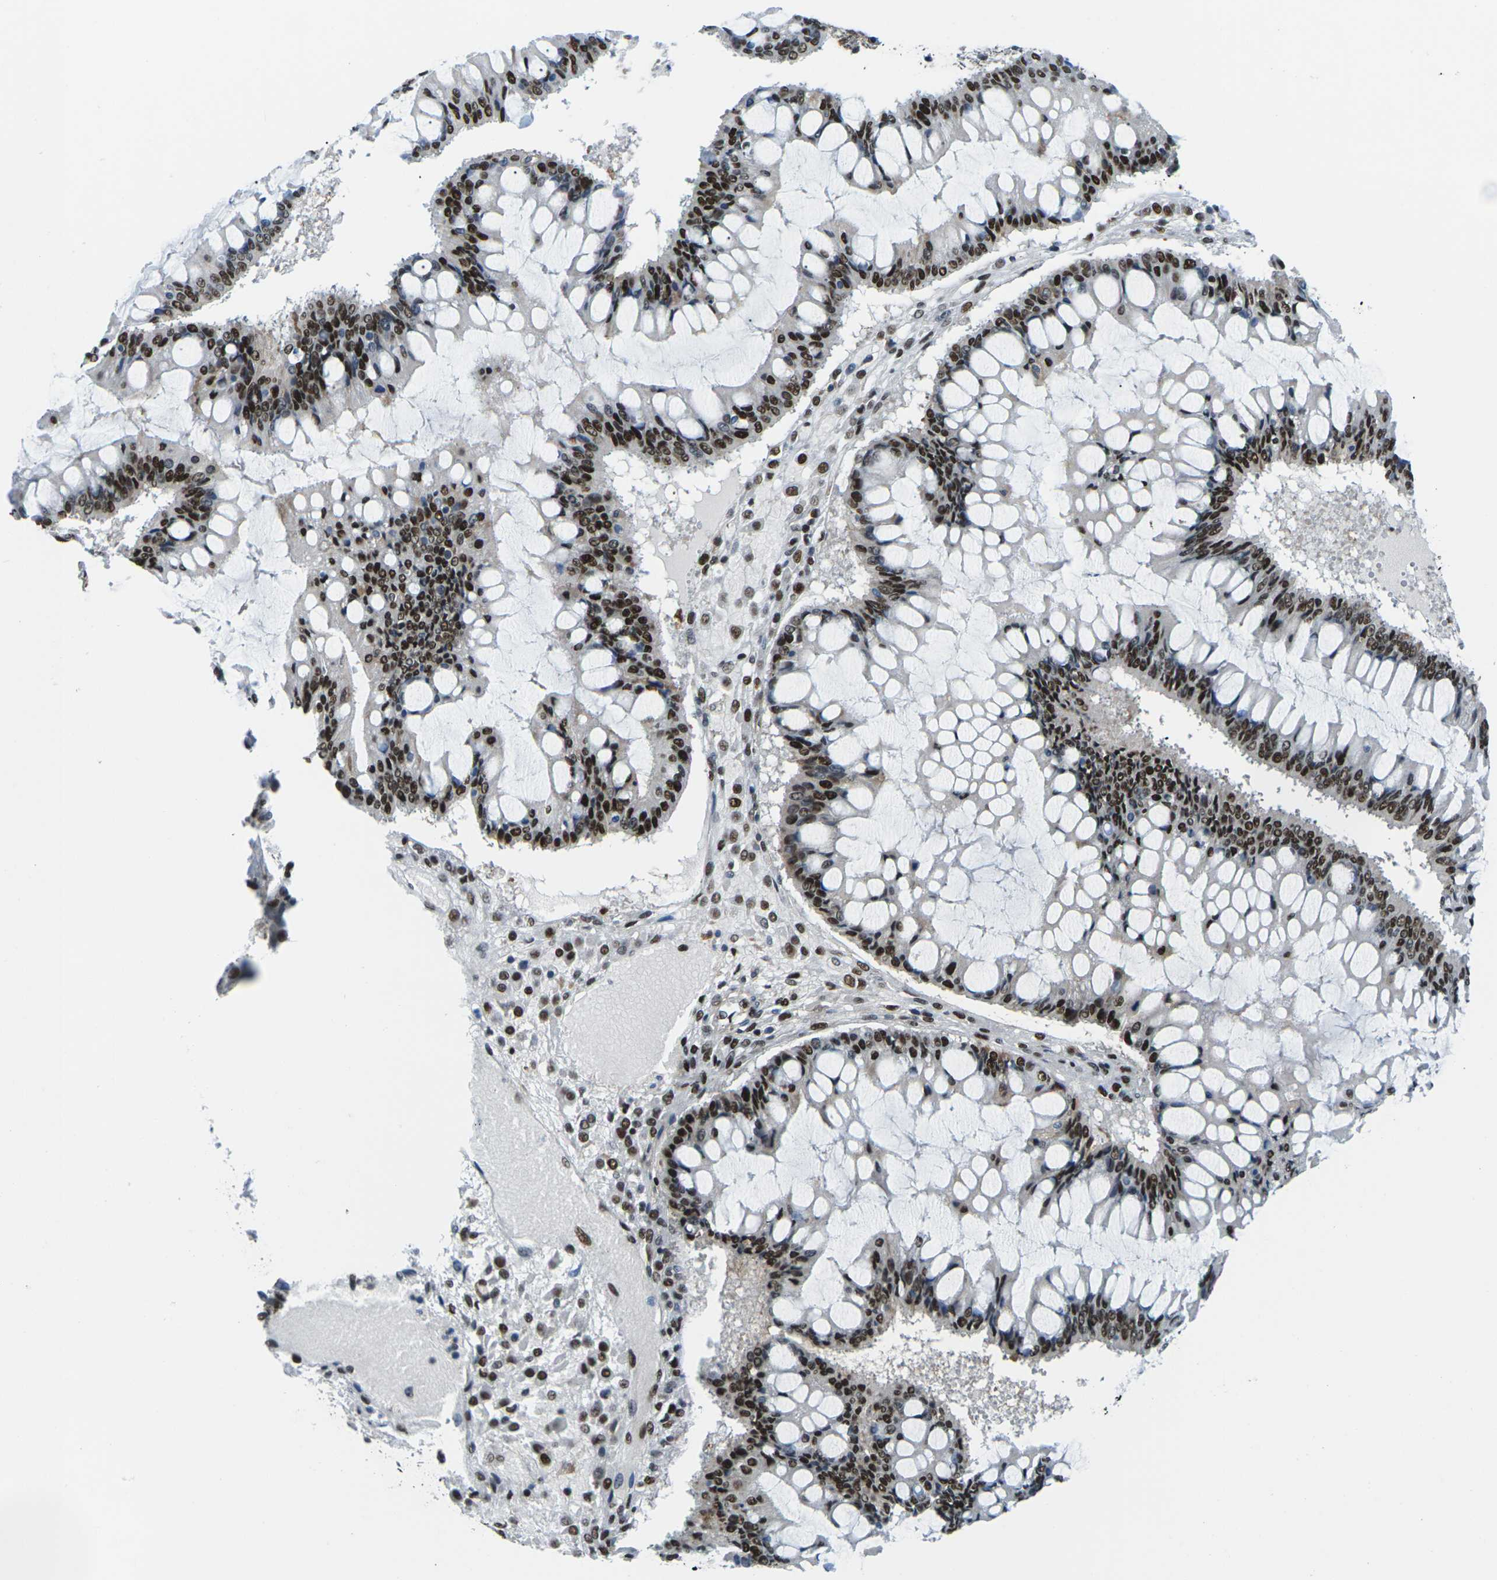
{"staining": {"intensity": "strong", "quantity": ">75%", "location": "nuclear"}, "tissue": "ovarian cancer", "cell_type": "Tumor cells", "image_type": "cancer", "snomed": [{"axis": "morphology", "description": "Cystadenocarcinoma, mucinous, NOS"}, {"axis": "topography", "description": "Ovary"}], "caption": "Tumor cells display high levels of strong nuclear positivity in about >75% of cells in mucinous cystadenocarcinoma (ovarian).", "gene": "PSME3", "patient": {"sex": "female", "age": 73}}